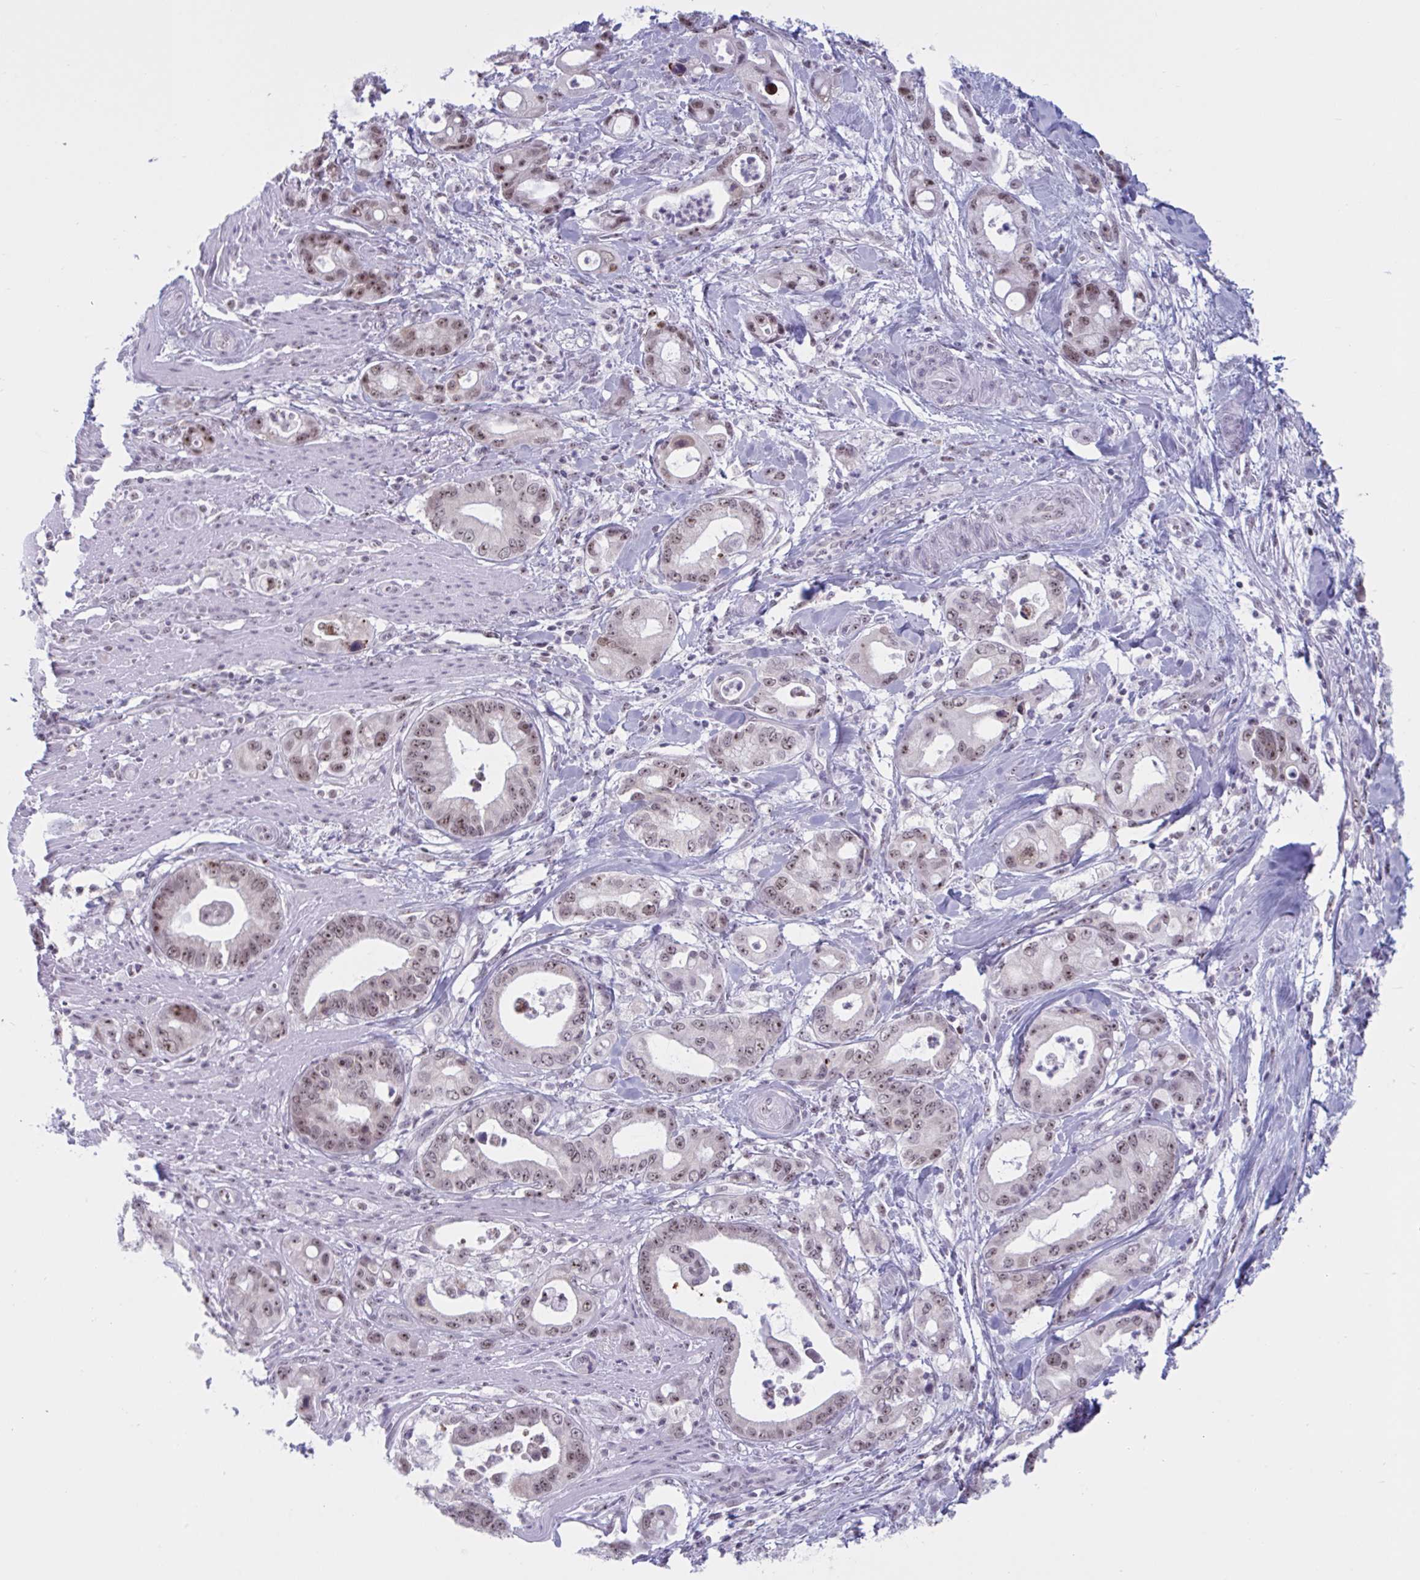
{"staining": {"intensity": "moderate", "quantity": ">75%", "location": "nuclear"}, "tissue": "pancreatic cancer", "cell_type": "Tumor cells", "image_type": "cancer", "snomed": [{"axis": "morphology", "description": "Adenocarcinoma, NOS"}, {"axis": "topography", "description": "Pancreas"}], "caption": "Pancreatic cancer stained with immunohistochemistry (IHC) displays moderate nuclear staining in about >75% of tumor cells.", "gene": "TGM6", "patient": {"sex": "male", "age": 68}}